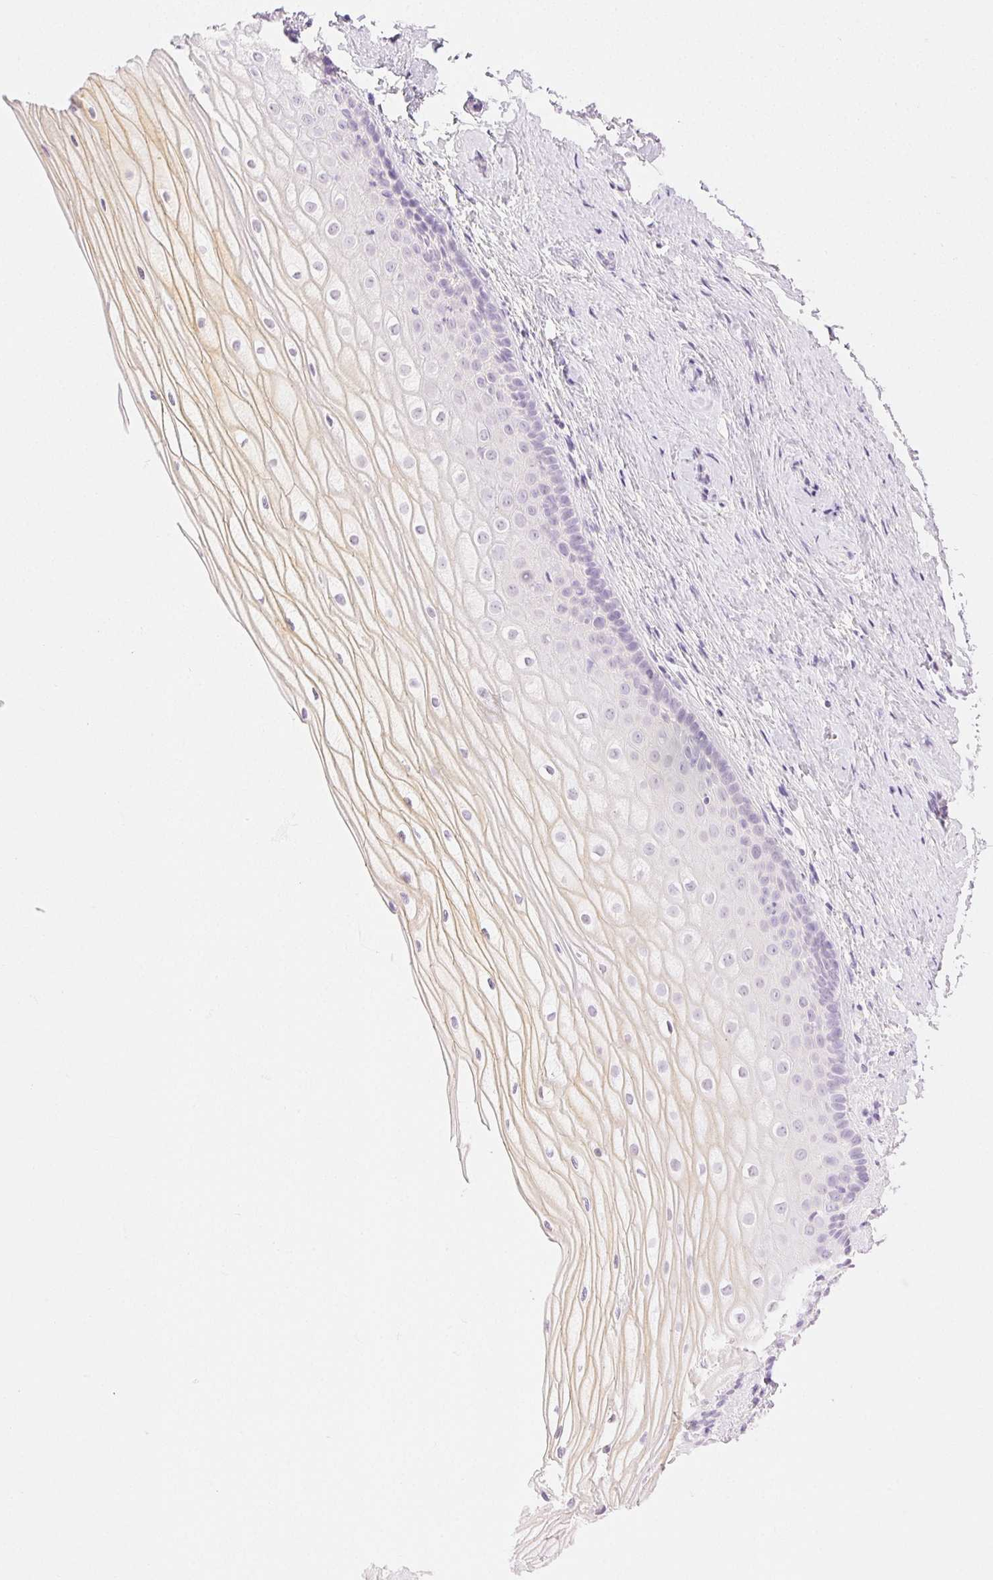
{"staining": {"intensity": "weak", "quantity": "<25%", "location": "cytoplasmic/membranous"}, "tissue": "vagina", "cell_type": "Squamous epithelial cells", "image_type": "normal", "snomed": [{"axis": "morphology", "description": "Normal tissue, NOS"}, {"axis": "topography", "description": "Vagina"}], "caption": "The micrograph demonstrates no staining of squamous epithelial cells in normal vagina.", "gene": "SPACA4", "patient": {"sex": "female", "age": 52}}